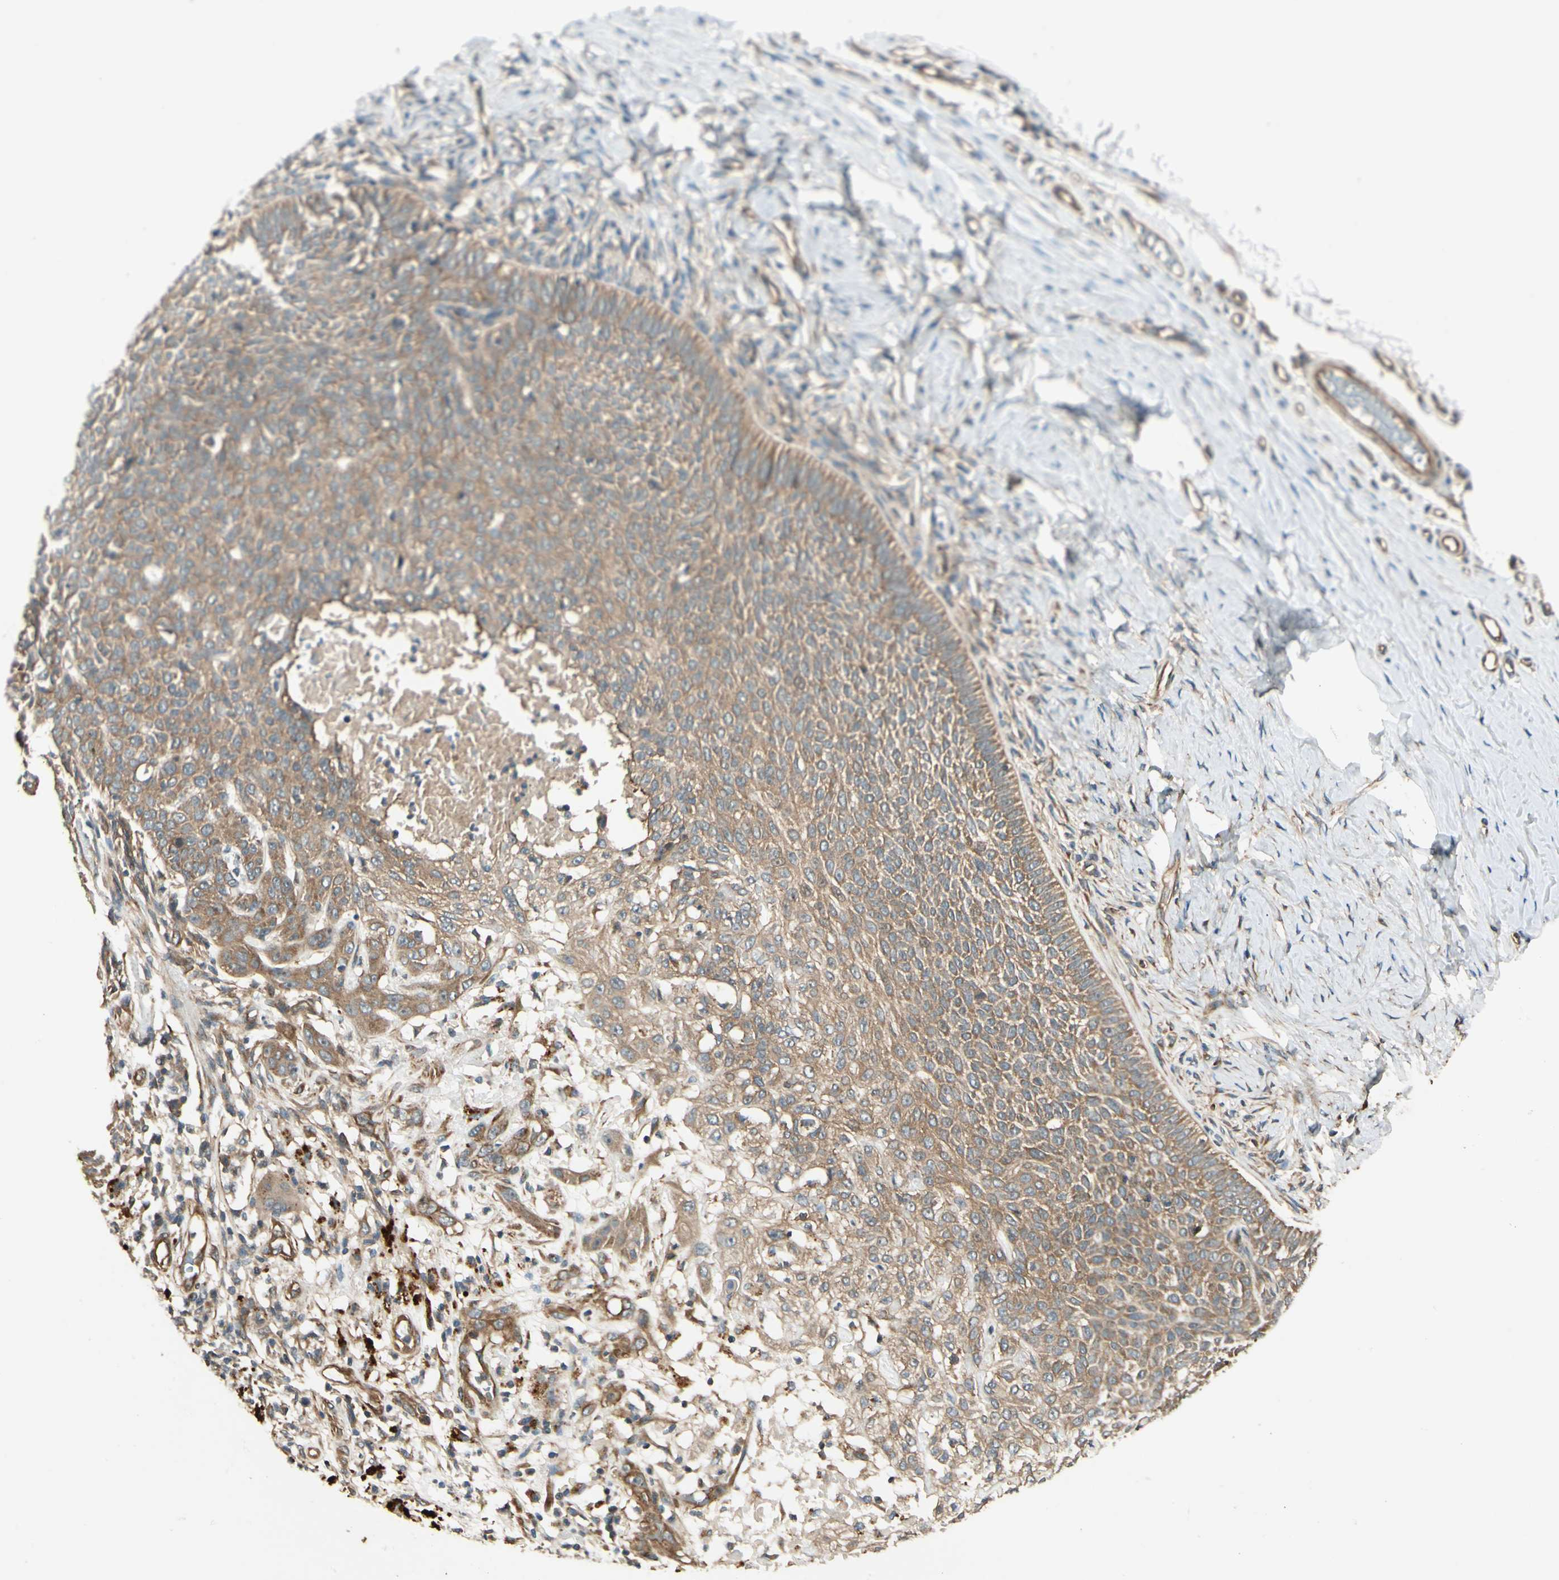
{"staining": {"intensity": "weak", "quantity": ">75%", "location": "cytoplasmic/membranous"}, "tissue": "skin cancer", "cell_type": "Tumor cells", "image_type": "cancer", "snomed": [{"axis": "morphology", "description": "Normal tissue, NOS"}, {"axis": "morphology", "description": "Basal cell carcinoma"}, {"axis": "topography", "description": "Skin"}], "caption": "There is low levels of weak cytoplasmic/membranous positivity in tumor cells of skin cancer (basal cell carcinoma), as demonstrated by immunohistochemical staining (brown color).", "gene": "ROCK2", "patient": {"sex": "male", "age": 87}}